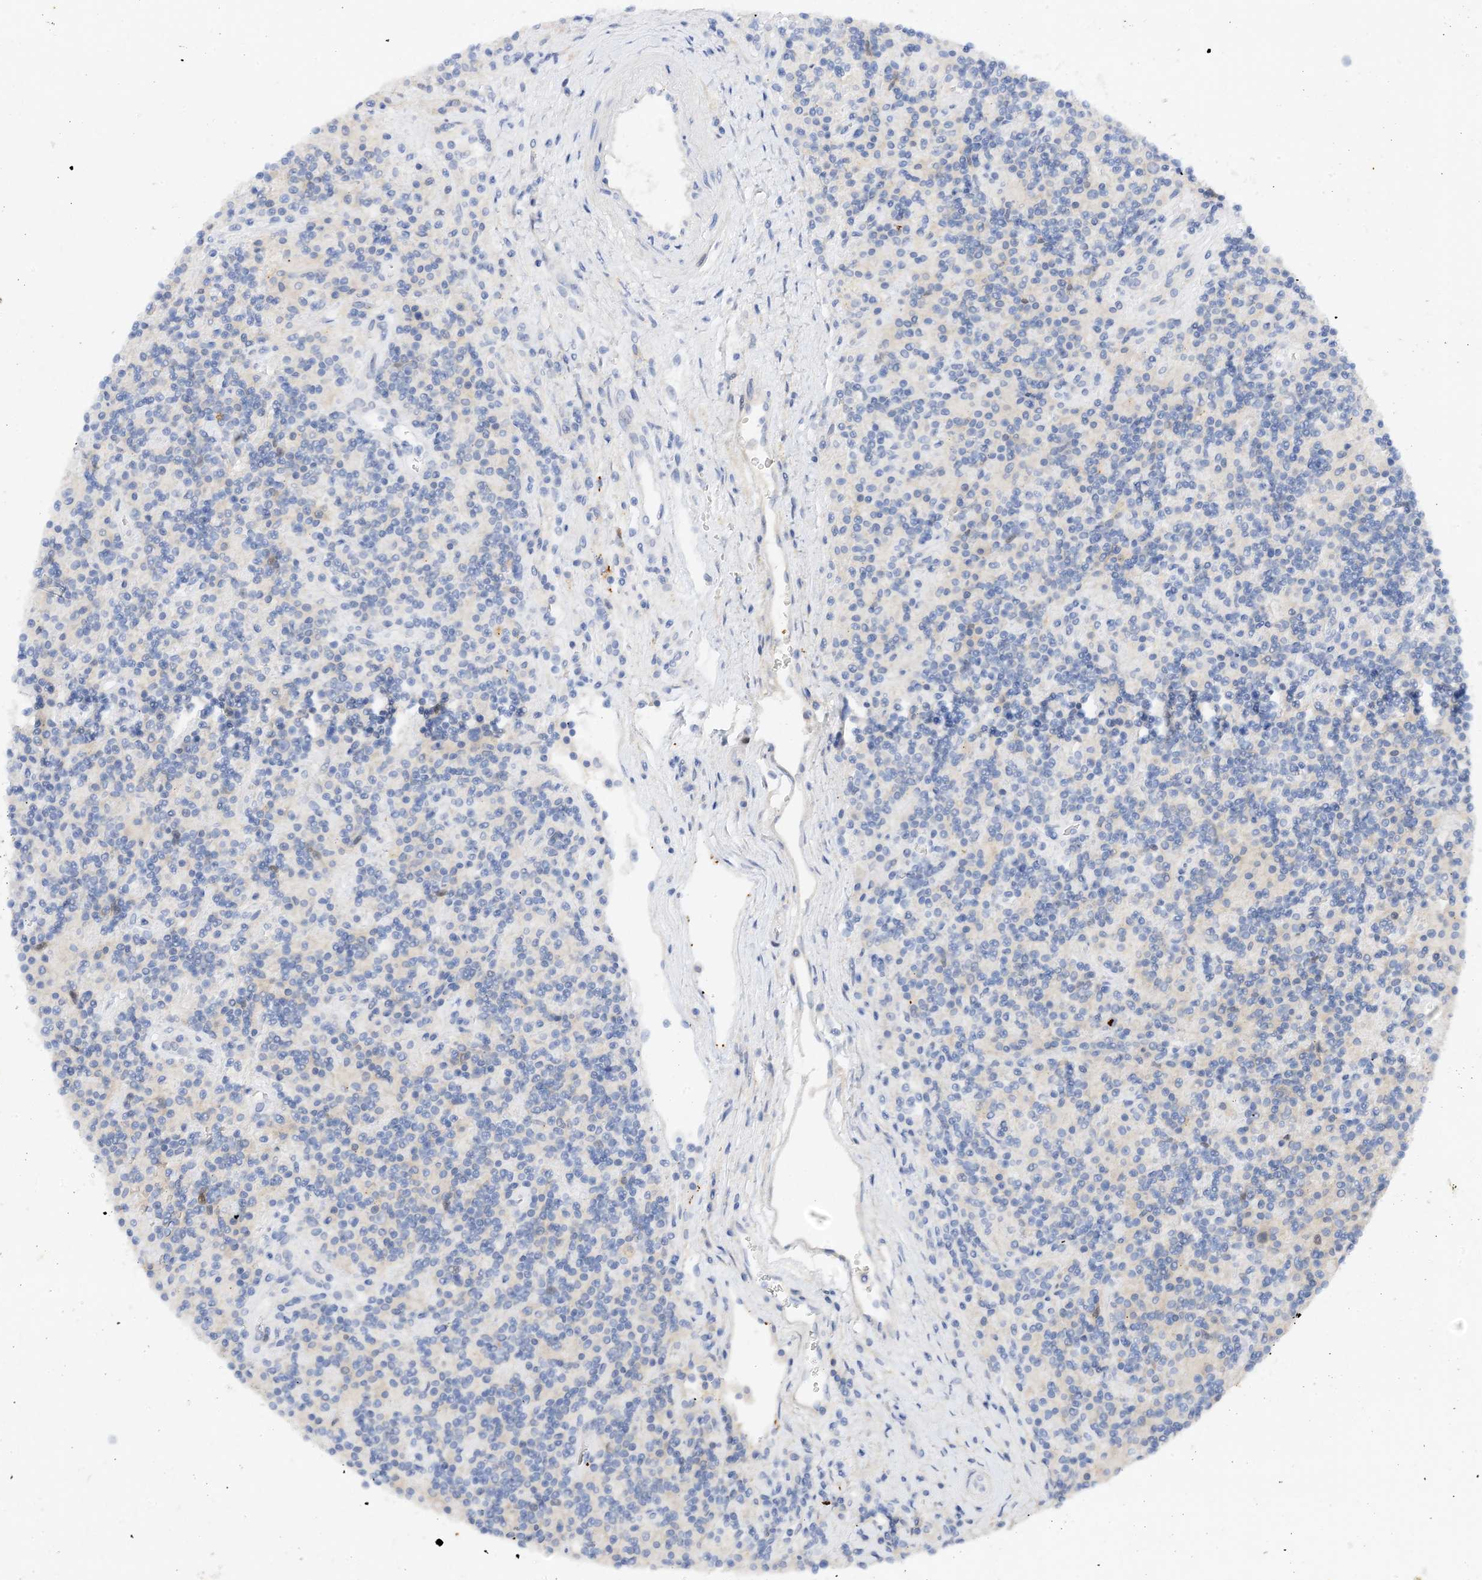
{"staining": {"intensity": "negative", "quantity": "none", "location": "none"}, "tissue": "lymphoma", "cell_type": "Tumor cells", "image_type": "cancer", "snomed": [{"axis": "morphology", "description": "Hodgkin's disease, NOS"}, {"axis": "topography", "description": "Lymph node"}], "caption": "IHC histopathology image of human lymphoma stained for a protein (brown), which reveals no staining in tumor cells.", "gene": "ARV1", "patient": {"sex": "male", "age": 70}}